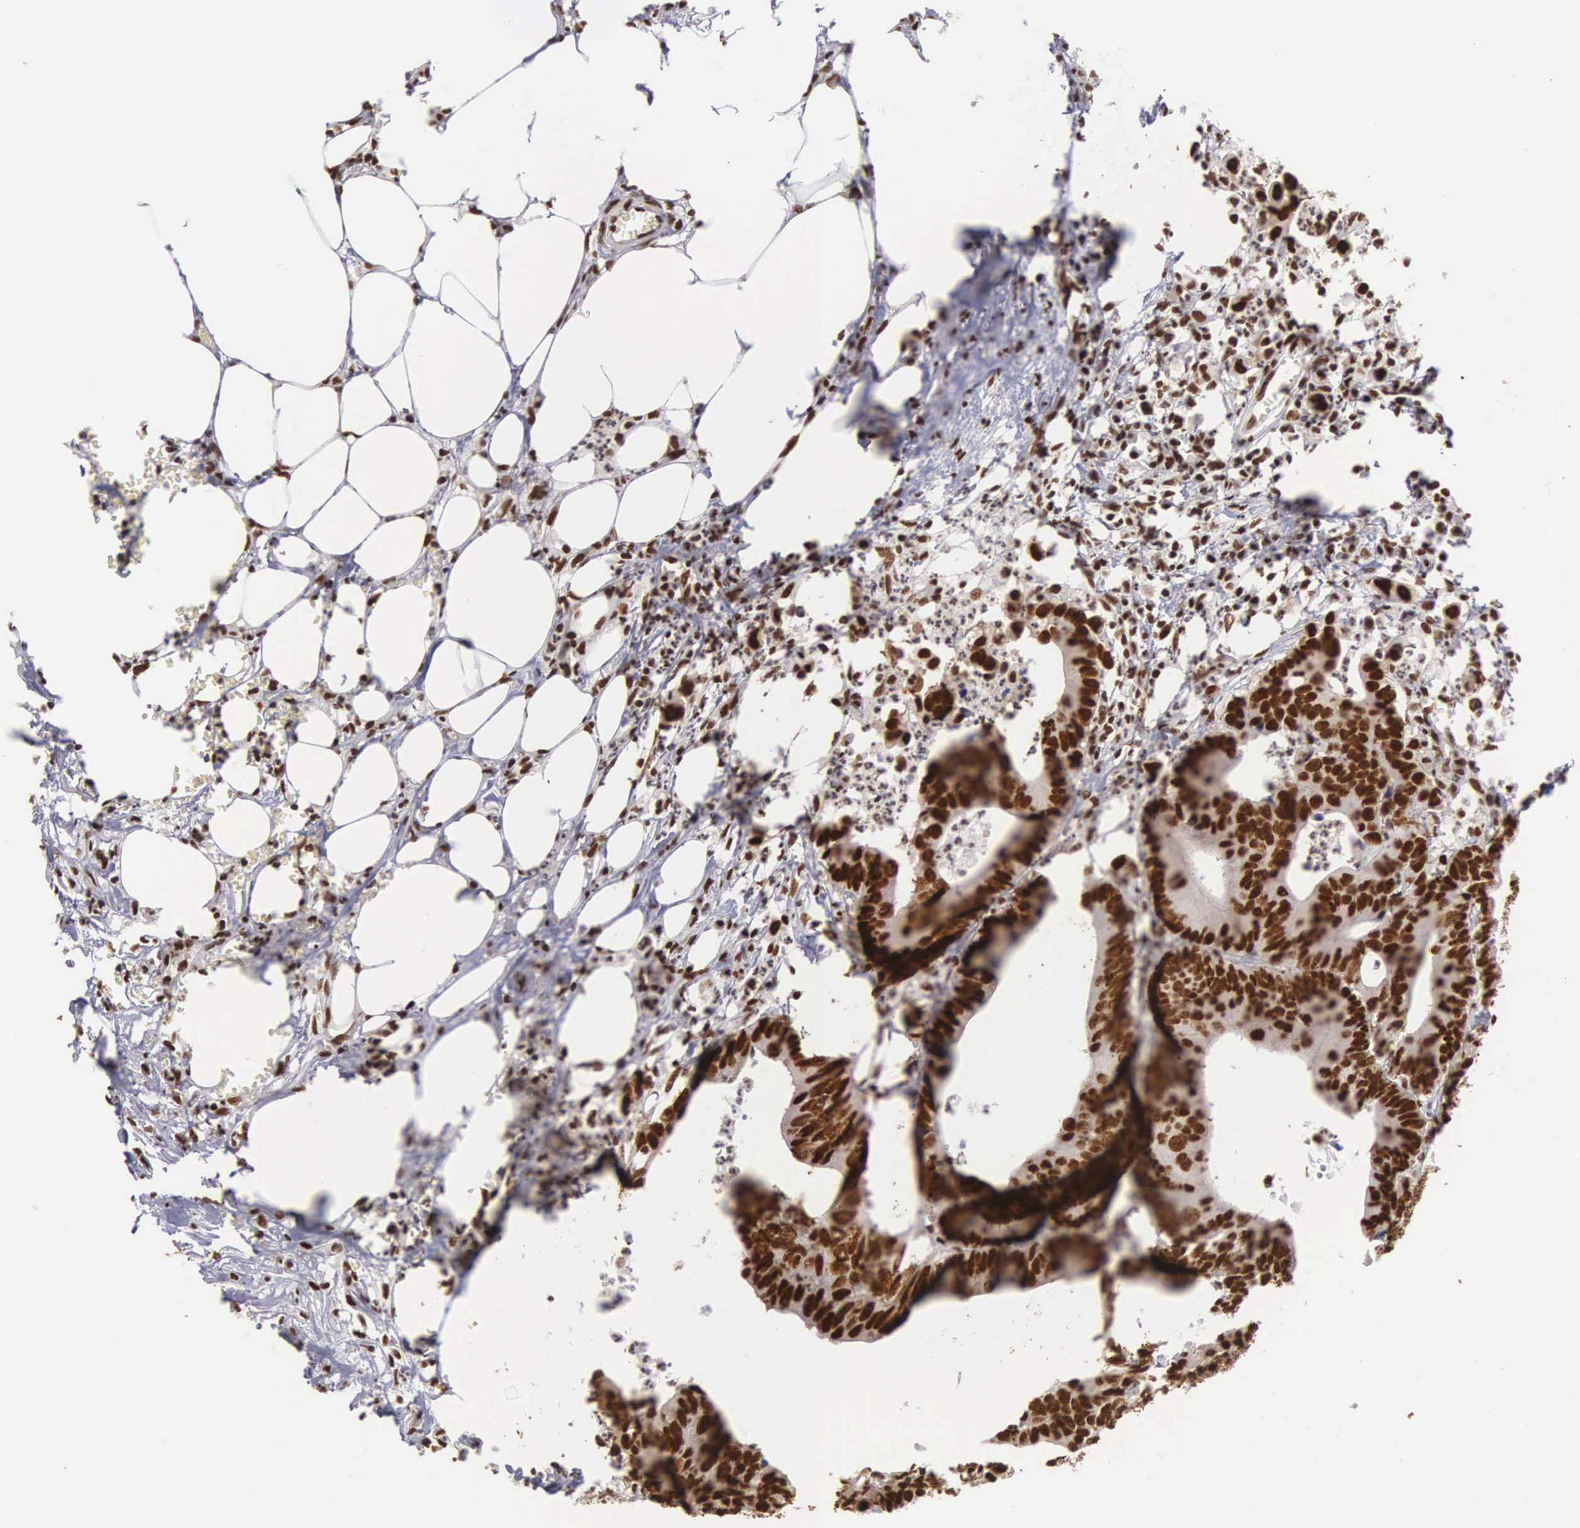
{"staining": {"intensity": "strong", "quantity": ">75%", "location": "nuclear"}, "tissue": "colorectal cancer", "cell_type": "Tumor cells", "image_type": "cancer", "snomed": [{"axis": "morphology", "description": "Adenocarcinoma, NOS"}, {"axis": "topography", "description": "Colon"}], "caption": "High-power microscopy captured an immunohistochemistry (IHC) histopathology image of colorectal cancer (adenocarcinoma), revealing strong nuclear positivity in about >75% of tumor cells.", "gene": "CSTF2", "patient": {"sex": "male", "age": 55}}